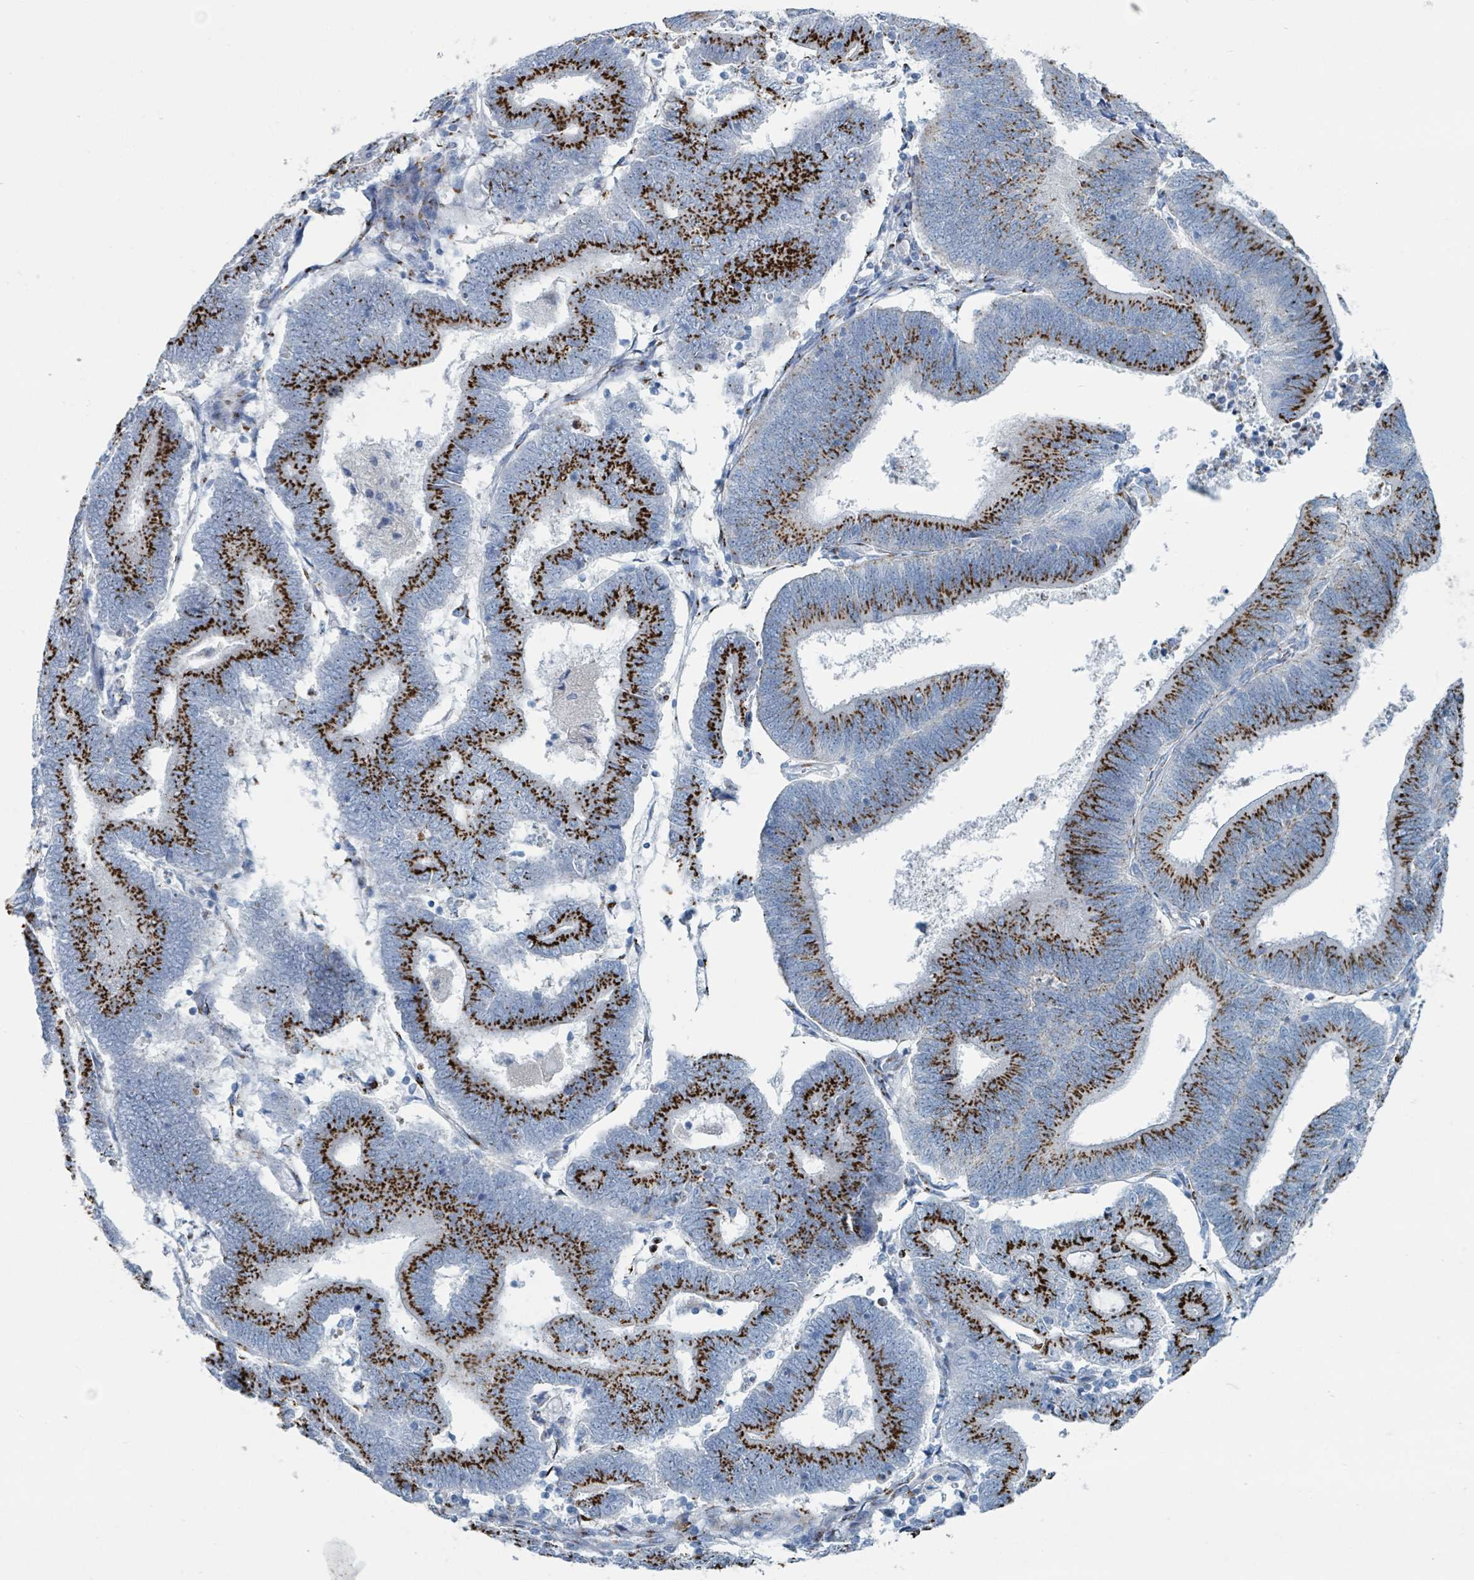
{"staining": {"intensity": "strong", "quantity": "25%-75%", "location": "cytoplasmic/membranous"}, "tissue": "endometrial cancer", "cell_type": "Tumor cells", "image_type": "cancer", "snomed": [{"axis": "morphology", "description": "Adenocarcinoma, NOS"}, {"axis": "topography", "description": "Endometrium"}], "caption": "An immunohistochemistry micrograph of neoplastic tissue is shown. Protein staining in brown labels strong cytoplasmic/membranous positivity in endometrial cancer (adenocarcinoma) within tumor cells.", "gene": "DCAF5", "patient": {"sex": "female", "age": 70}}